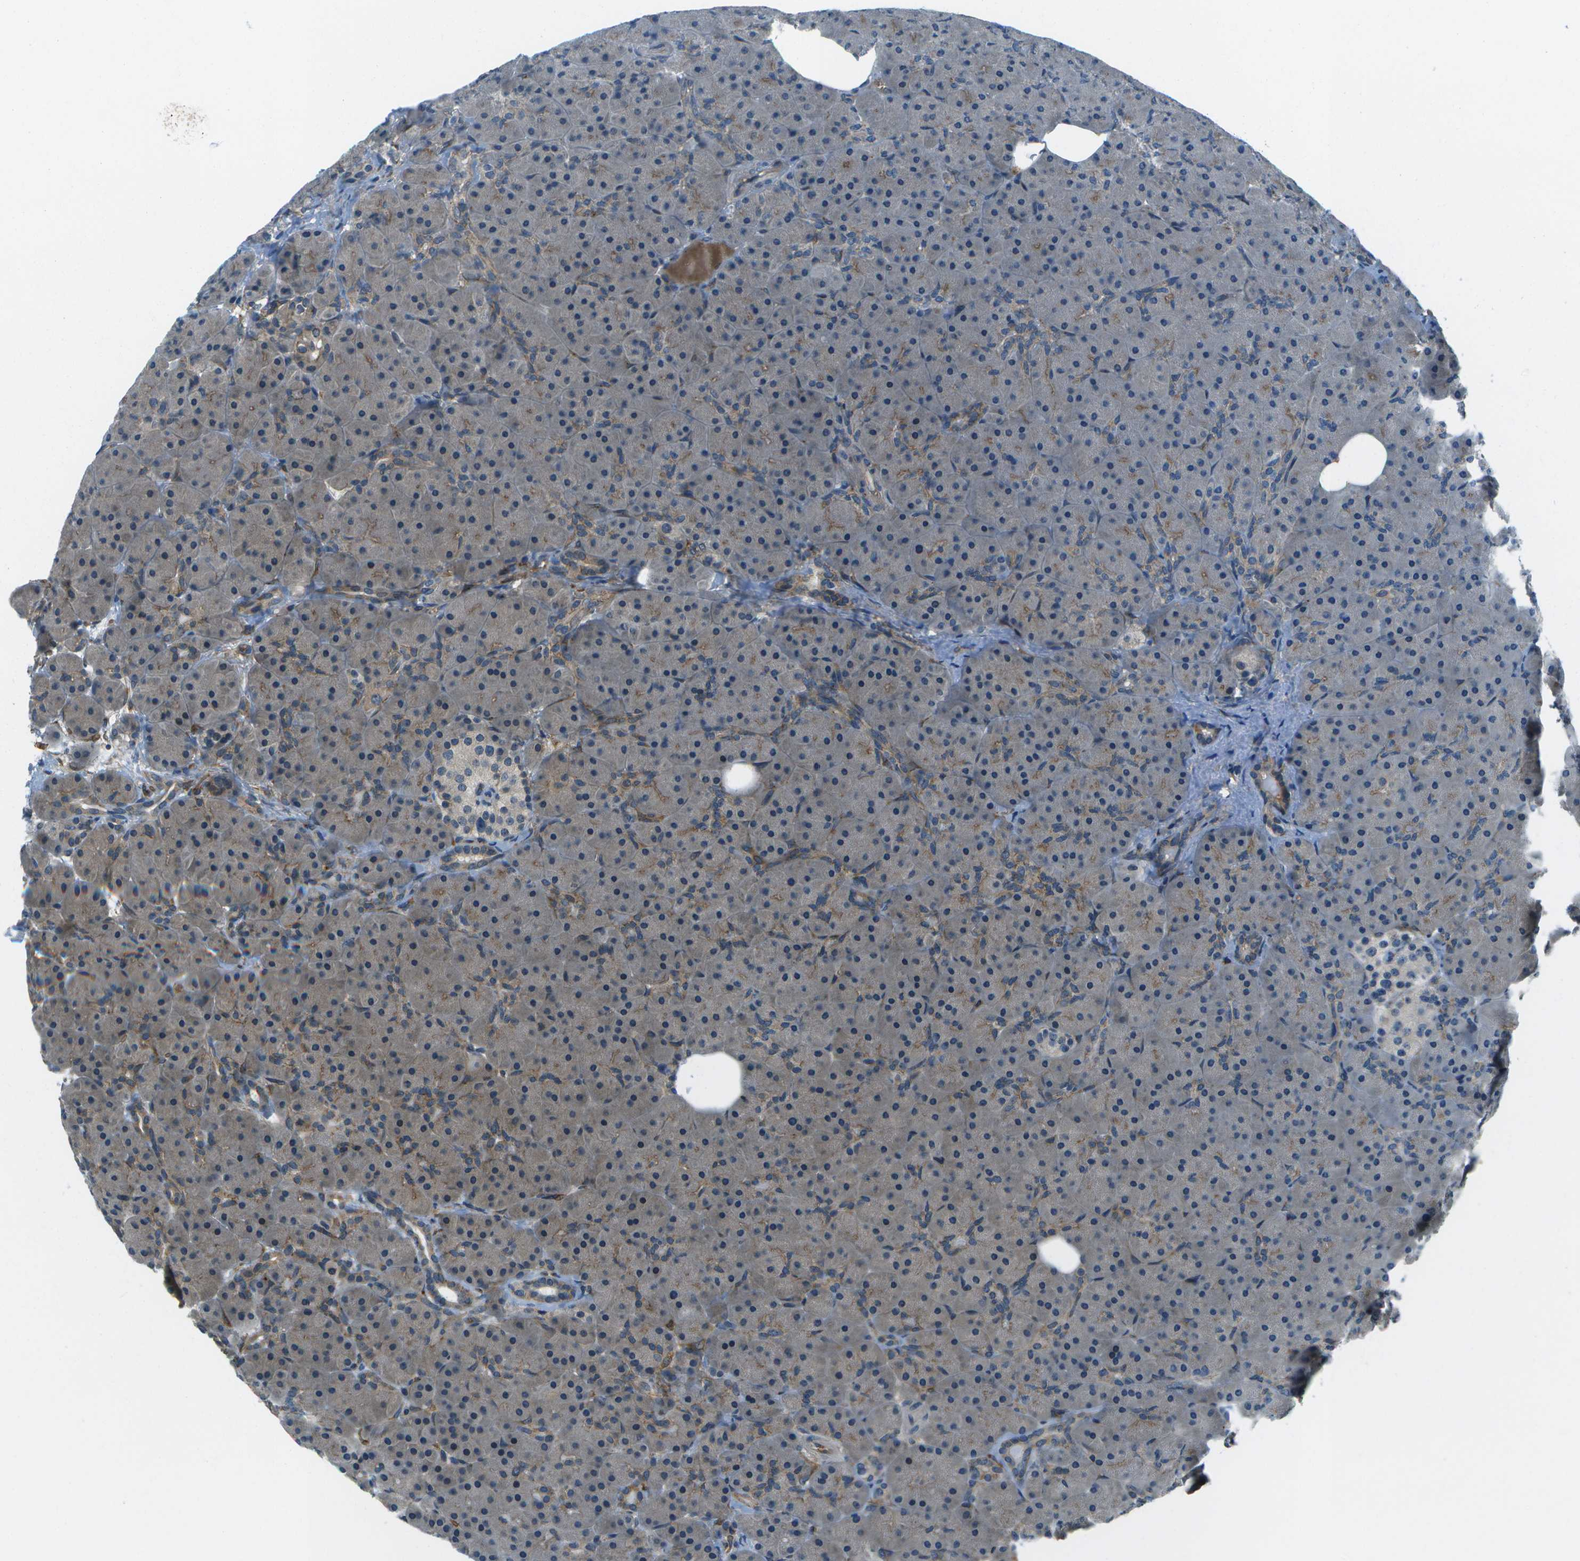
{"staining": {"intensity": "moderate", "quantity": "<25%", "location": "cytoplasmic/membranous"}, "tissue": "pancreas", "cell_type": "Exocrine glandular cells", "image_type": "normal", "snomed": [{"axis": "morphology", "description": "Normal tissue, NOS"}, {"axis": "topography", "description": "Pancreas"}], "caption": "The immunohistochemical stain highlights moderate cytoplasmic/membranous expression in exocrine glandular cells of benign pancreas.", "gene": "CTIF", "patient": {"sex": "male", "age": 66}}